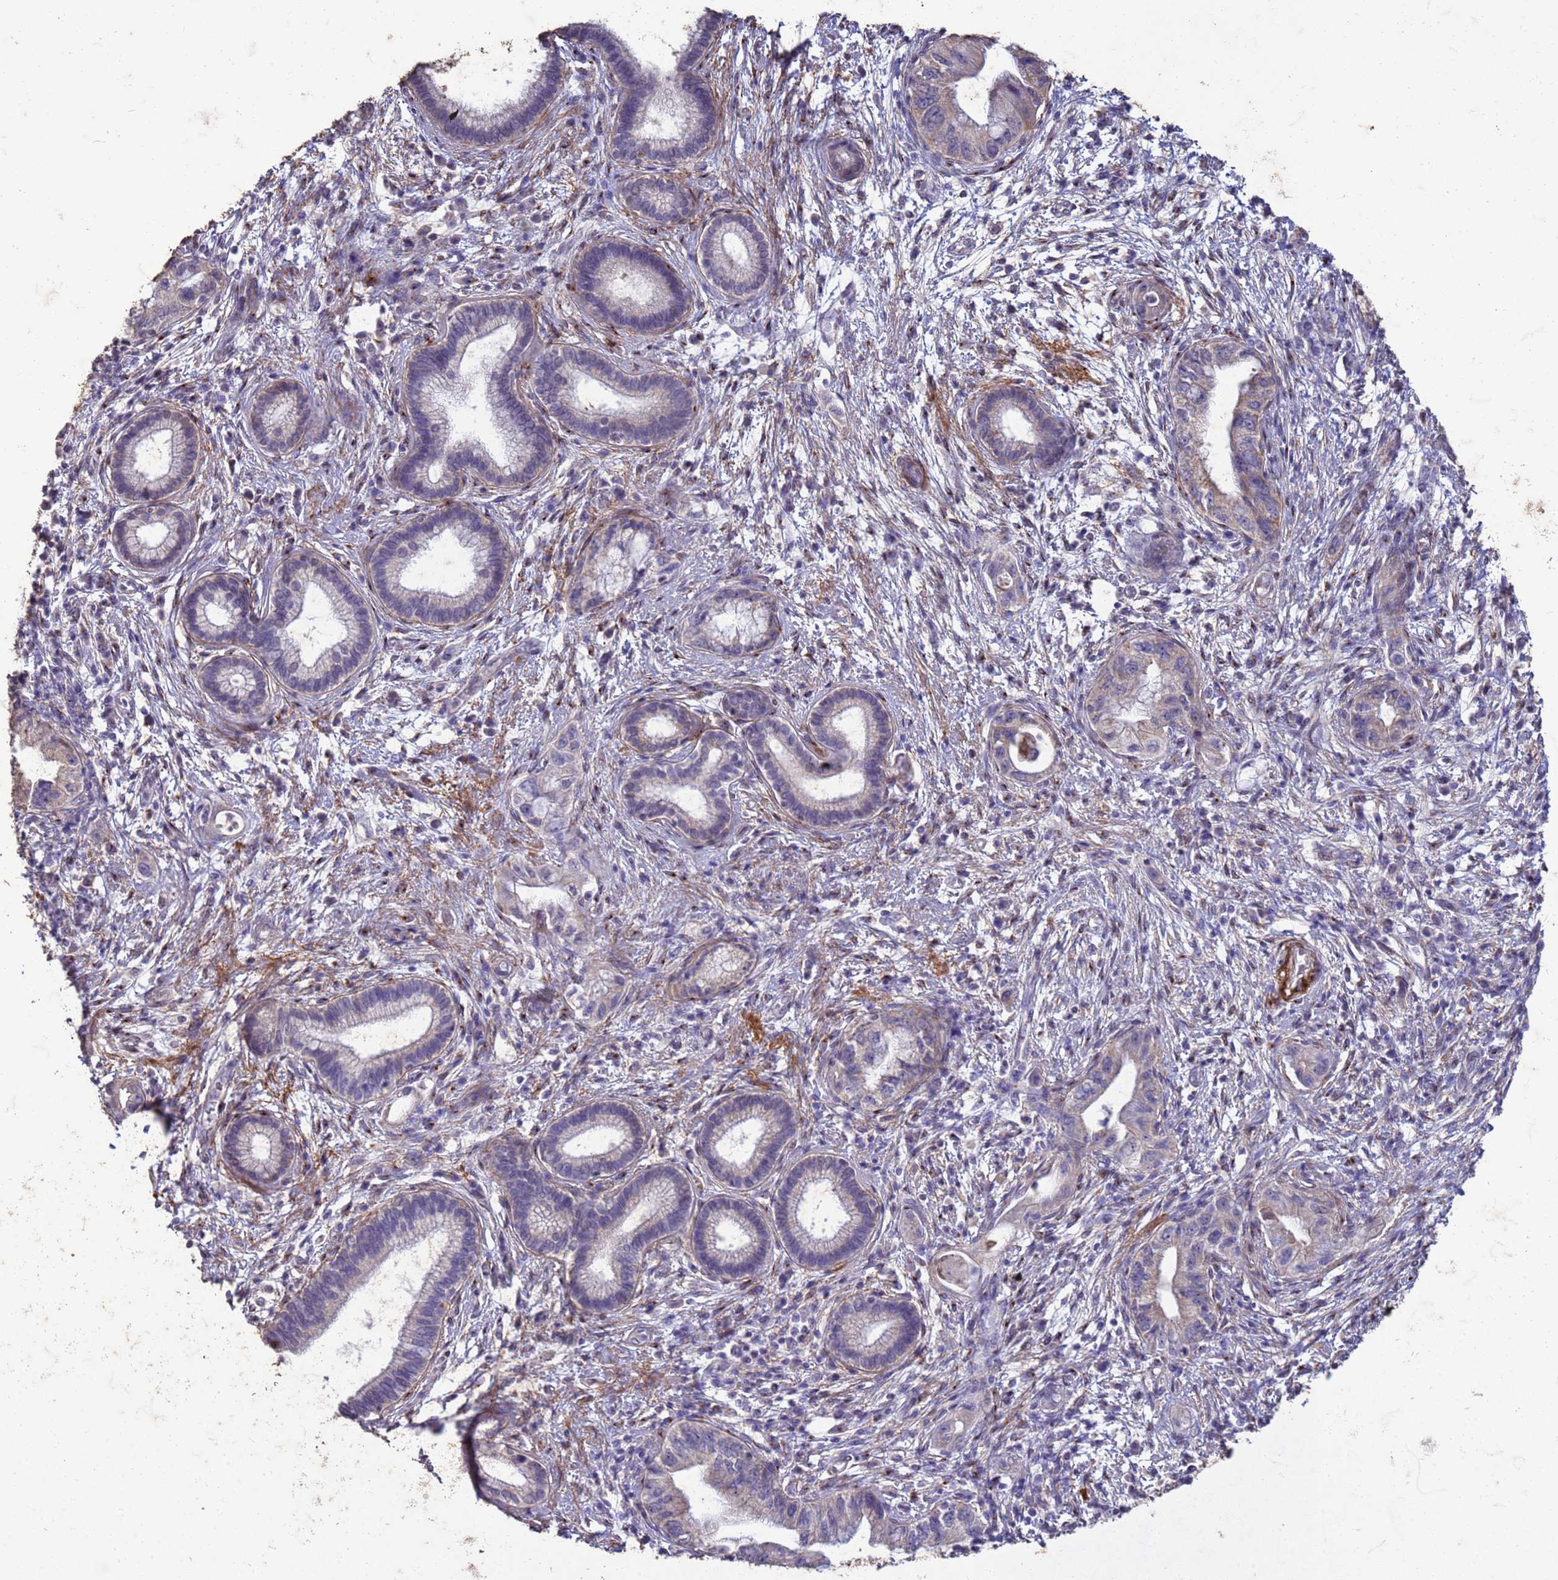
{"staining": {"intensity": "weak", "quantity": "<25%", "location": "cytoplasmic/membranous"}, "tissue": "pancreatic cancer", "cell_type": "Tumor cells", "image_type": "cancer", "snomed": [{"axis": "morphology", "description": "Adenocarcinoma, NOS"}, {"axis": "topography", "description": "Pancreas"}], "caption": "The immunohistochemistry (IHC) micrograph has no significant staining in tumor cells of pancreatic adenocarcinoma tissue. (Brightfield microscopy of DAB (3,3'-diaminobenzidine) immunohistochemistry at high magnification).", "gene": "SLC25A15", "patient": {"sex": "female", "age": 73}}